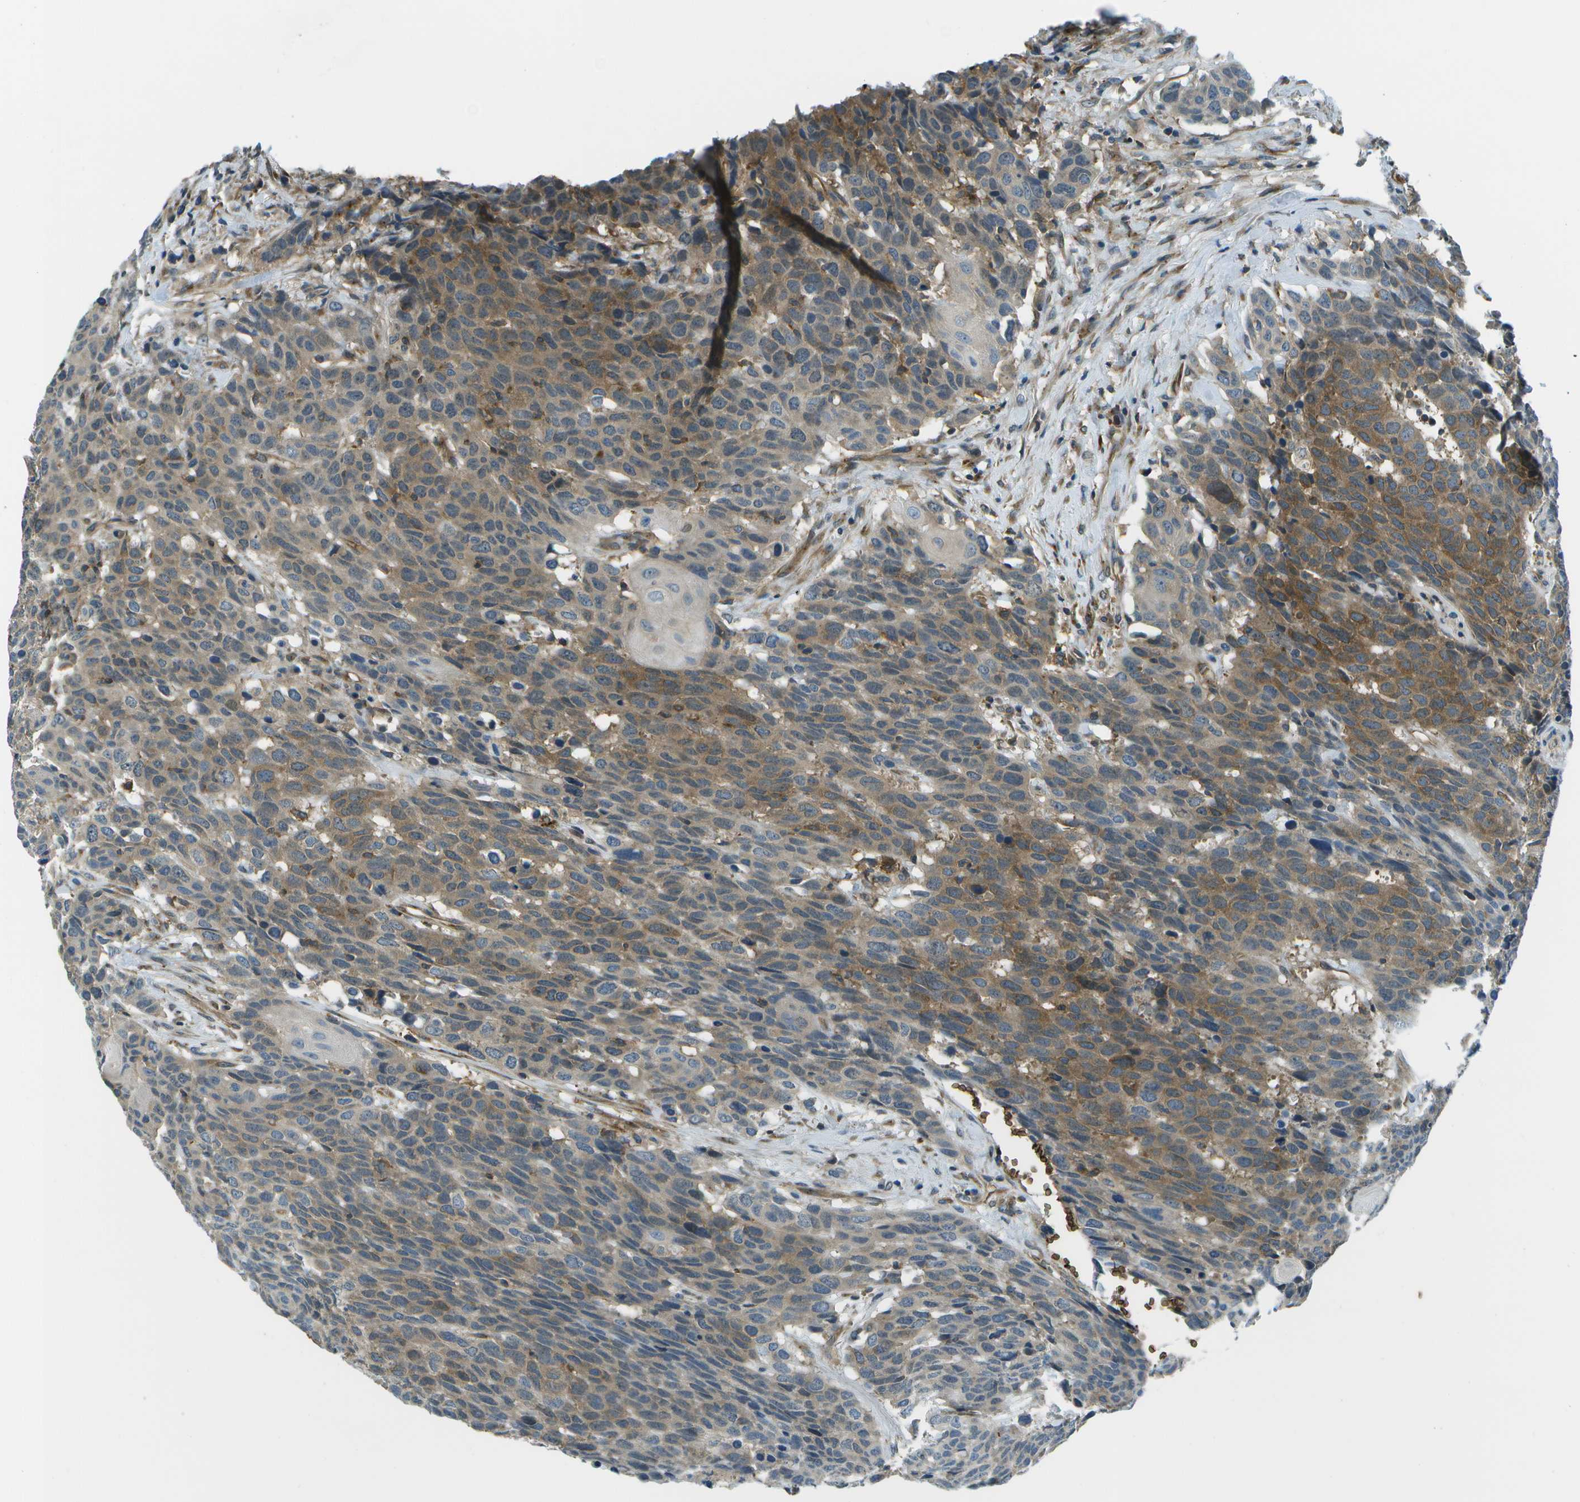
{"staining": {"intensity": "moderate", "quantity": ">75%", "location": "cytoplasmic/membranous"}, "tissue": "head and neck cancer", "cell_type": "Tumor cells", "image_type": "cancer", "snomed": [{"axis": "morphology", "description": "Squamous cell carcinoma, NOS"}, {"axis": "topography", "description": "Head-Neck"}], "caption": "Protein staining by immunohistochemistry displays moderate cytoplasmic/membranous expression in about >75% of tumor cells in squamous cell carcinoma (head and neck).", "gene": "CTIF", "patient": {"sex": "male", "age": 66}}